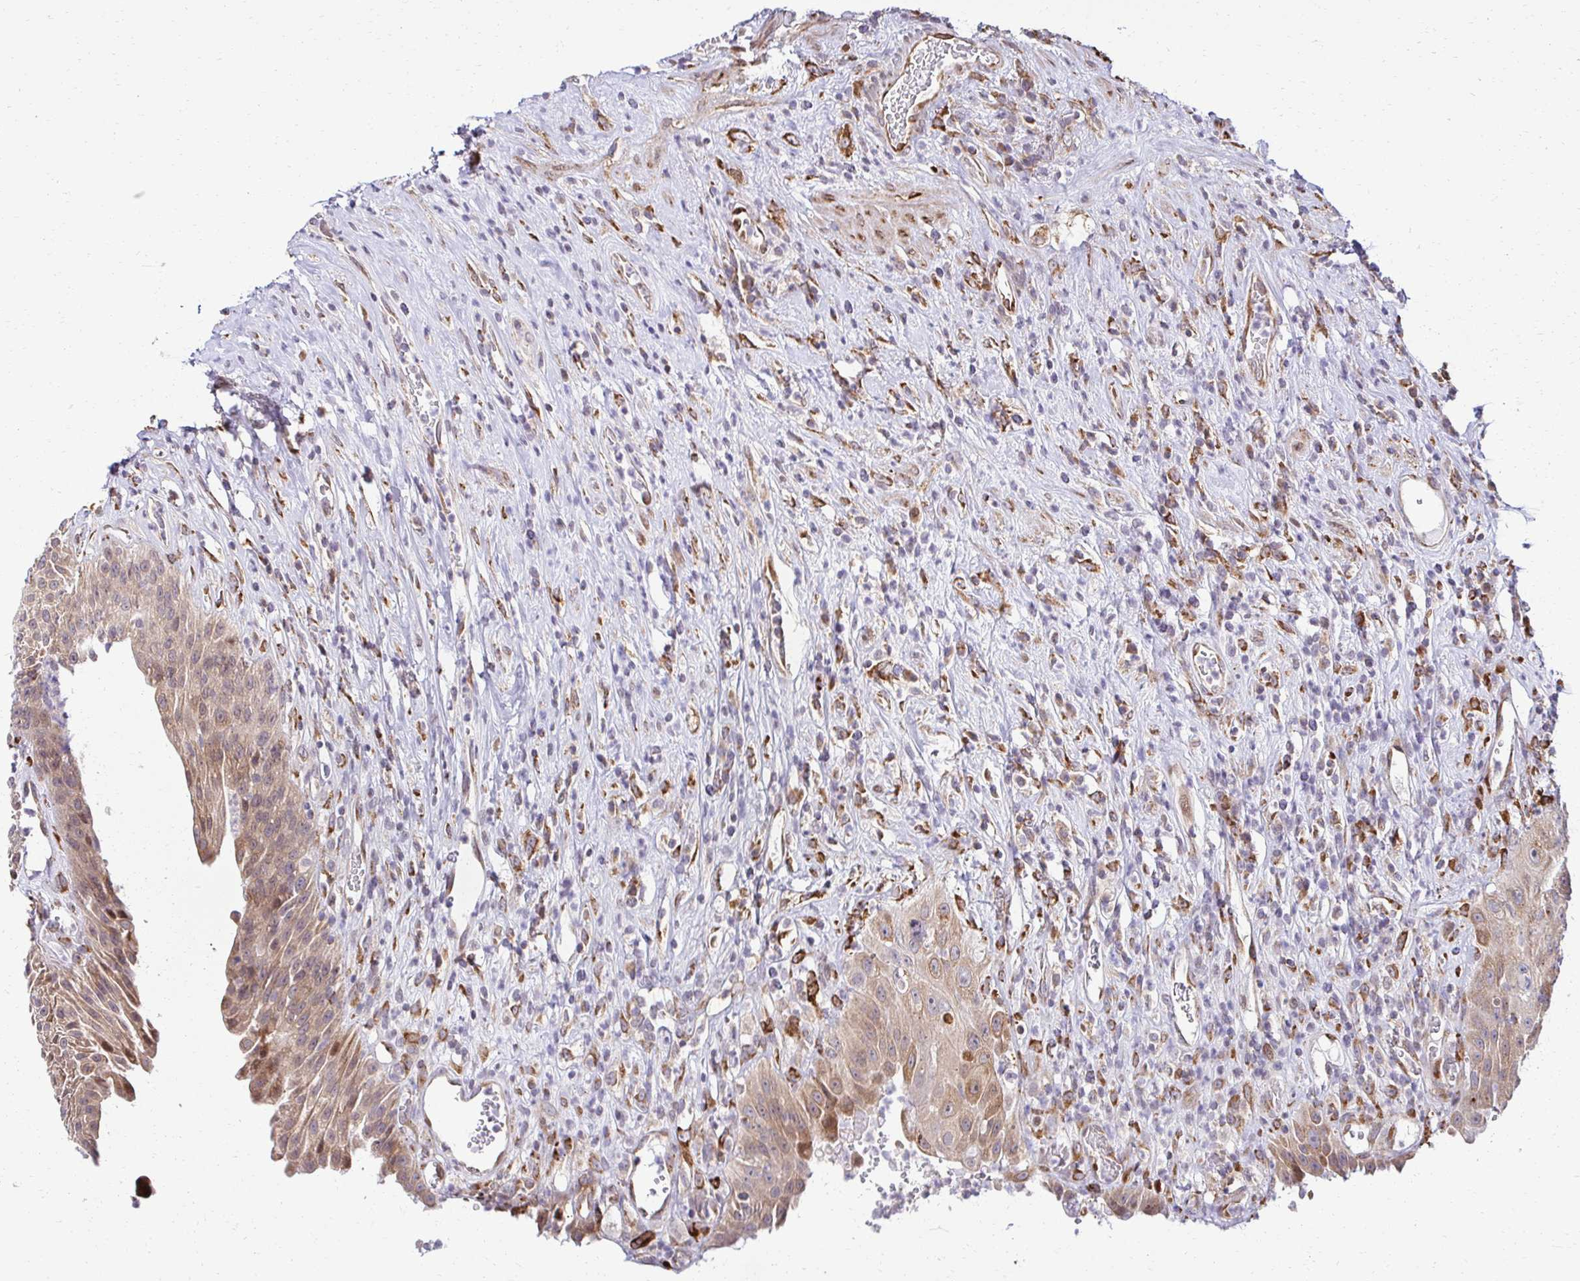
{"staining": {"intensity": "moderate", "quantity": "25%-75%", "location": "cytoplasmic/membranous,nuclear"}, "tissue": "urinary bladder", "cell_type": "Urothelial cells", "image_type": "normal", "snomed": [{"axis": "morphology", "description": "Normal tissue, NOS"}, {"axis": "topography", "description": "Urinary bladder"}], "caption": "This is a photomicrograph of immunohistochemistry staining of unremarkable urinary bladder, which shows moderate expression in the cytoplasmic/membranous,nuclear of urothelial cells.", "gene": "HPS1", "patient": {"sex": "female", "age": 56}}